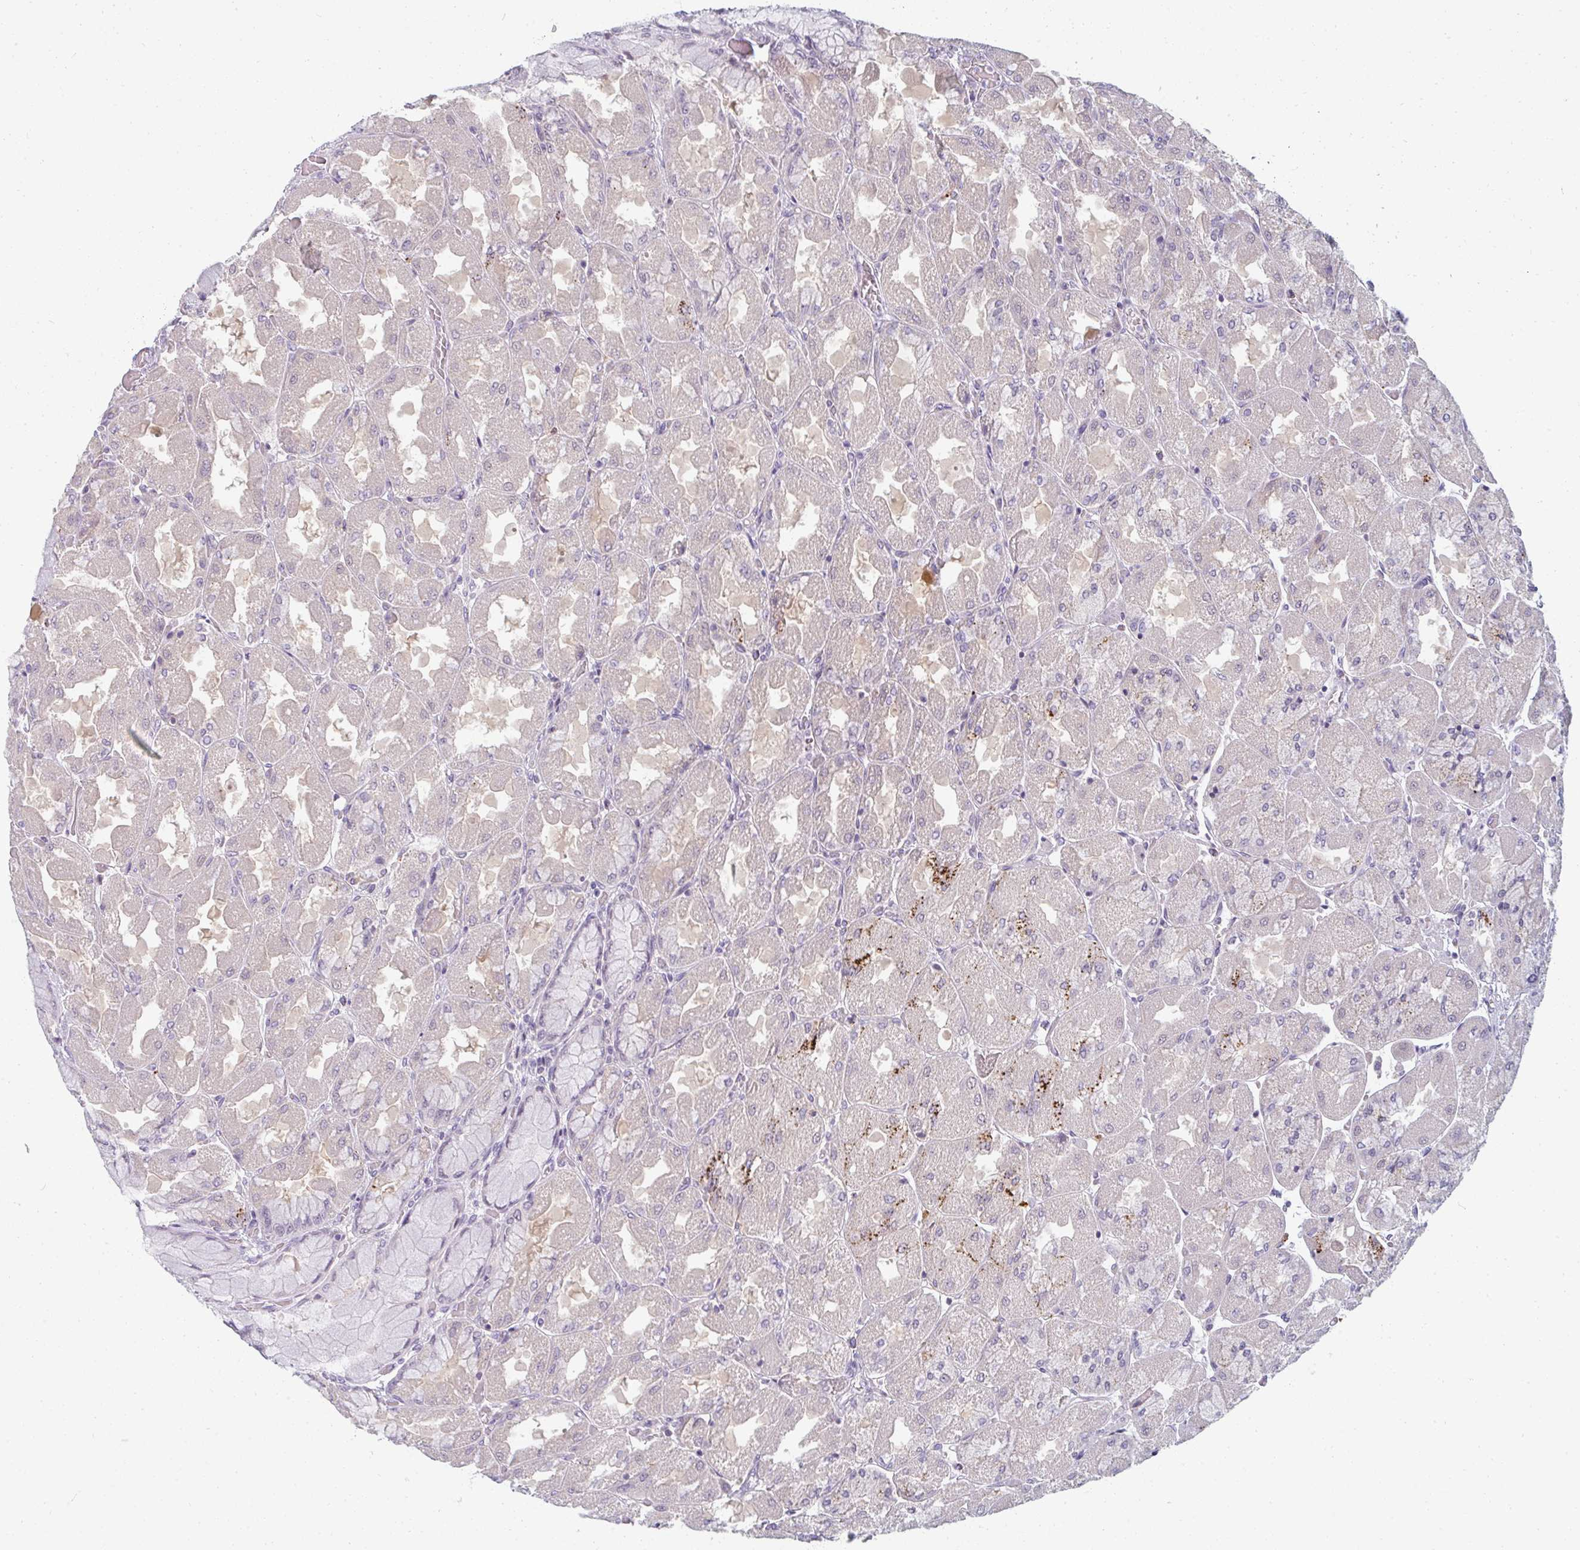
{"staining": {"intensity": "negative", "quantity": "none", "location": "none"}, "tissue": "stomach", "cell_type": "Glandular cells", "image_type": "normal", "snomed": [{"axis": "morphology", "description": "Normal tissue, NOS"}, {"axis": "topography", "description": "Stomach"}], "caption": "Immunohistochemistry (IHC) micrograph of unremarkable stomach: stomach stained with DAB (3,3'-diaminobenzidine) demonstrates no significant protein expression in glandular cells.", "gene": "PPFIA4", "patient": {"sex": "female", "age": 61}}